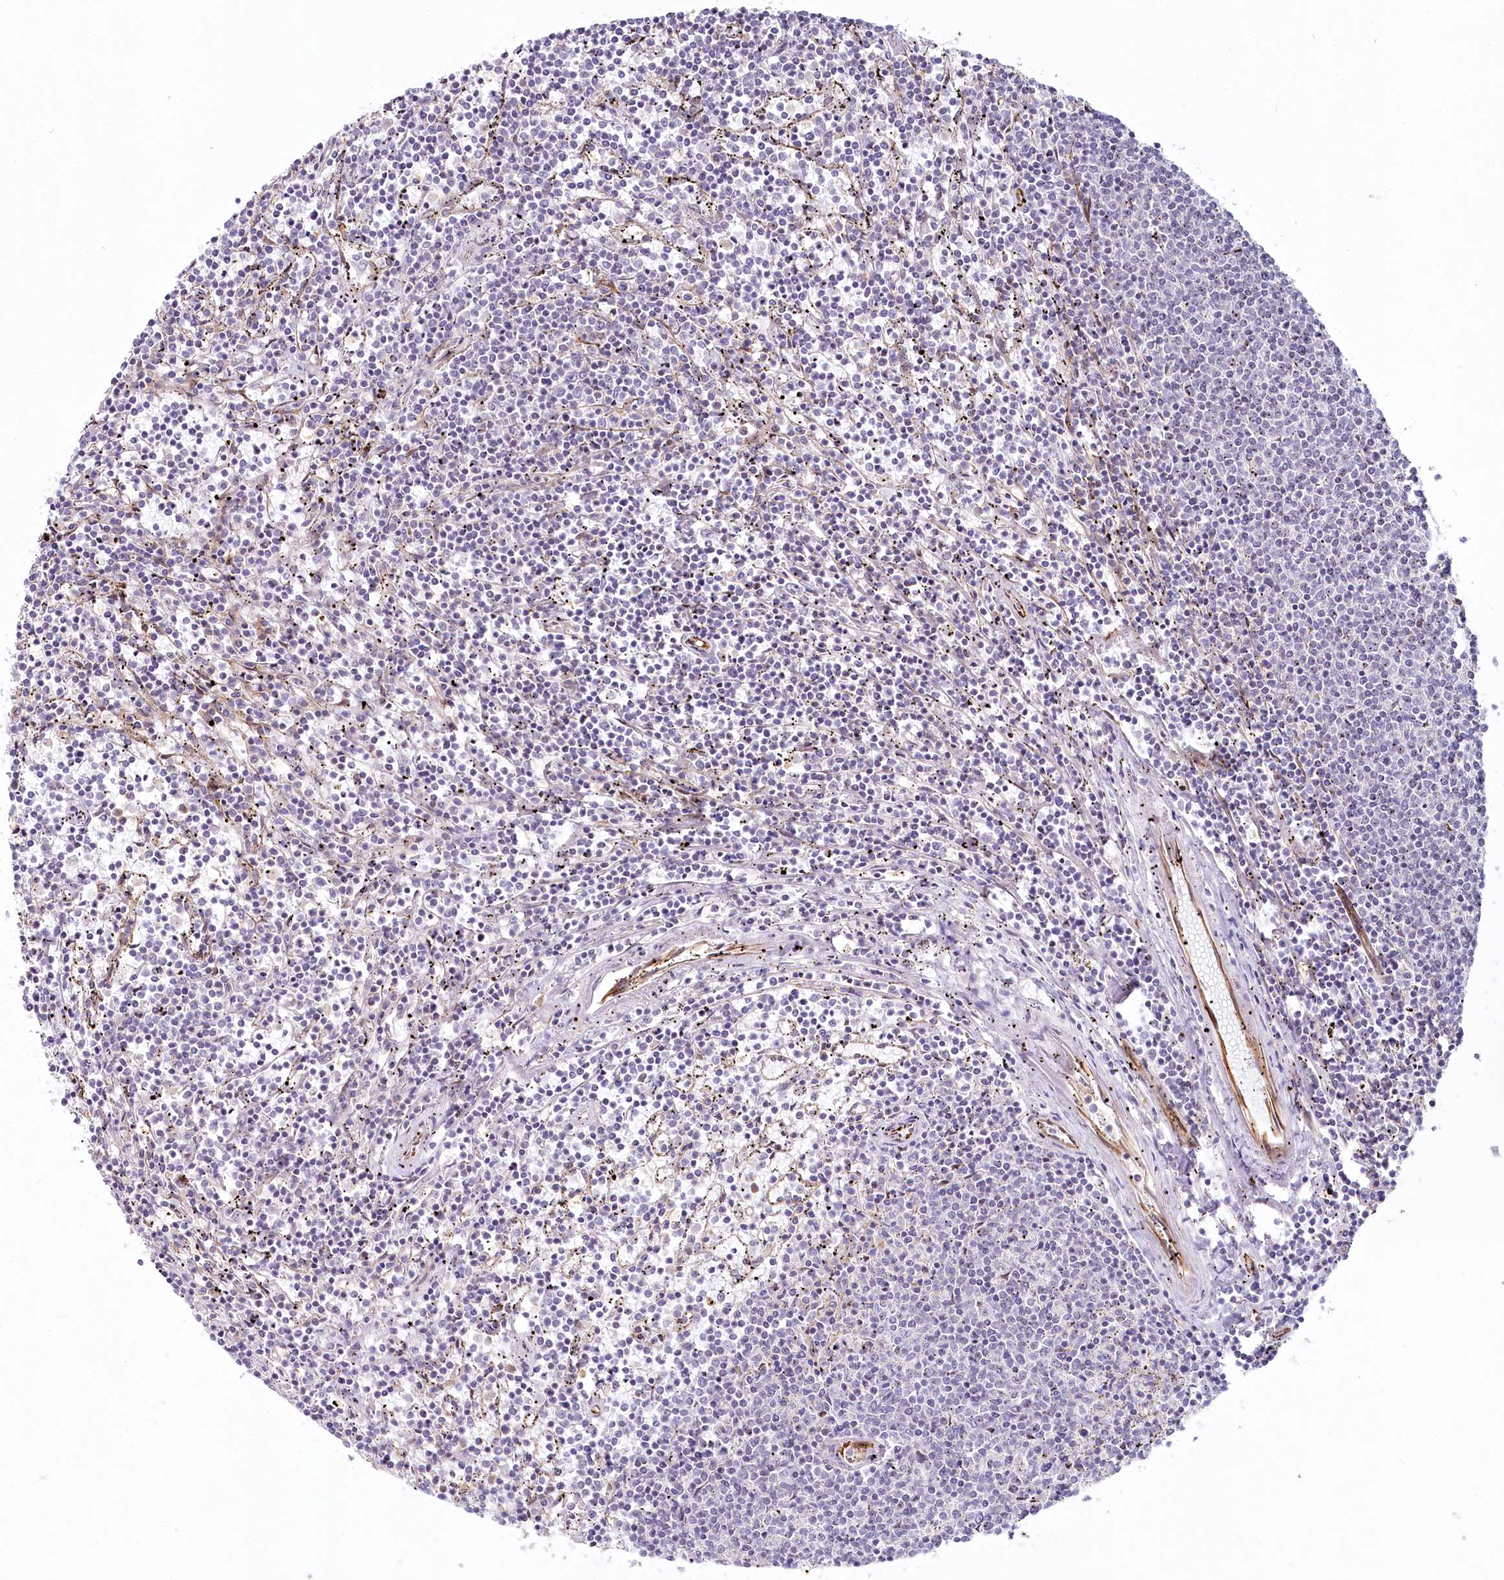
{"staining": {"intensity": "negative", "quantity": "none", "location": "none"}, "tissue": "lymphoma", "cell_type": "Tumor cells", "image_type": "cancer", "snomed": [{"axis": "morphology", "description": "Malignant lymphoma, non-Hodgkin's type, Low grade"}, {"axis": "topography", "description": "Spleen"}], "caption": "The photomicrograph displays no staining of tumor cells in low-grade malignant lymphoma, non-Hodgkin's type. Nuclei are stained in blue.", "gene": "ABHD8", "patient": {"sex": "female", "age": 50}}